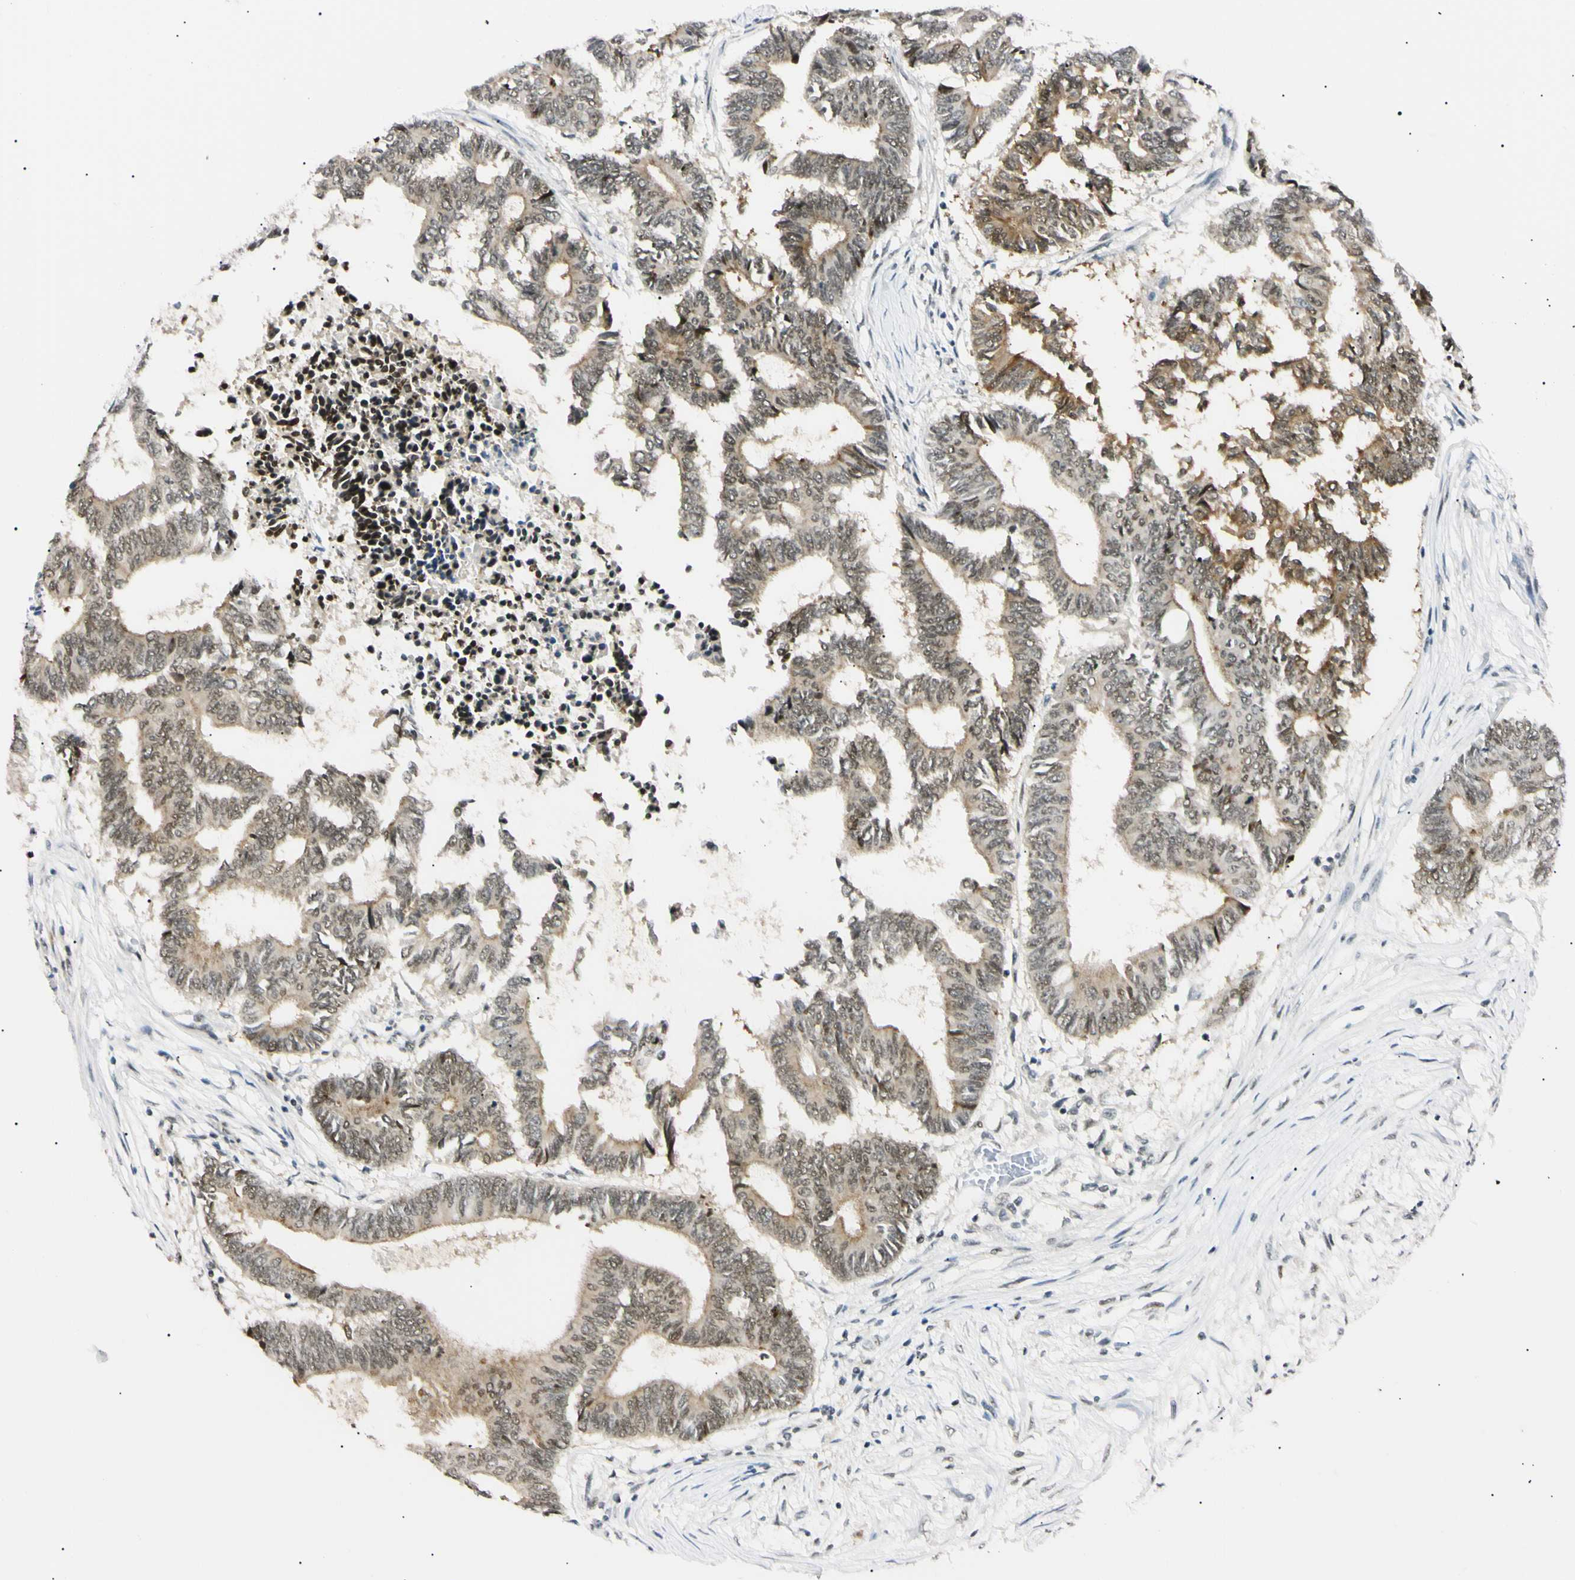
{"staining": {"intensity": "moderate", "quantity": ">75%", "location": "cytoplasmic/membranous,nuclear"}, "tissue": "colorectal cancer", "cell_type": "Tumor cells", "image_type": "cancer", "snomed": [{"axis": "morphology", "description": "Adenocarcinoma, NOS"}, {"axis": "topography", "description": "Rectum"}], "caption": "Approximately >75% of tumor cells in human colorectal cancer (adenocarcinoma) show moderate cytoplasmic/membranous and nuclear protein staining as visualized by brown immunohistochemical staining.", "gene": "ZNF134", "patient": {"sex": "male", "age": 63}}